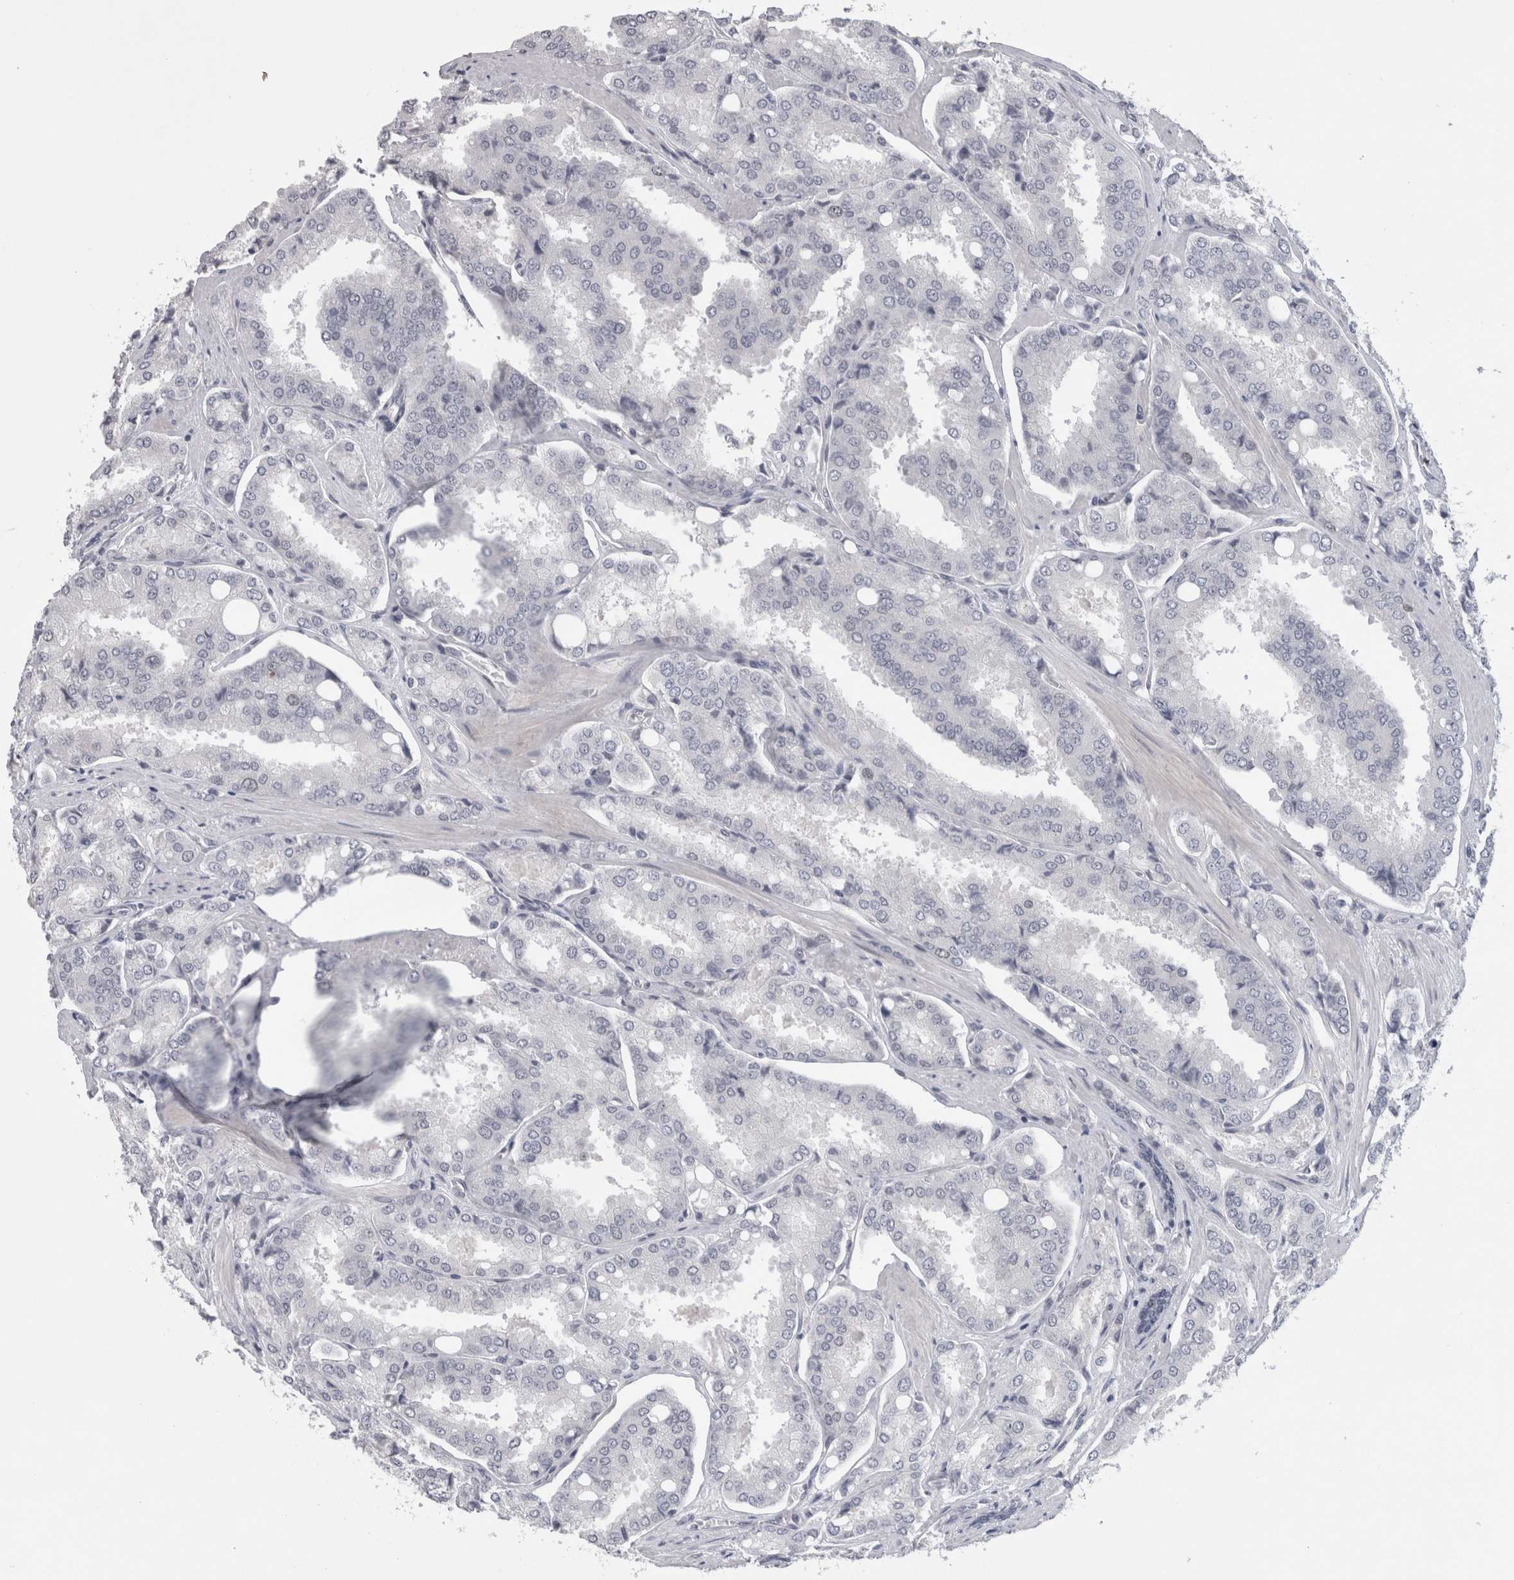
{"staining": {"intensity": "weak", "quantity": "<25%", "location": "nuclear"}, "tissue": "prostate cancer", "cell_type": "Tumor cells", "image_type": "cancer", "snomed": [{"axis": "morphology", "description": "Adenocarcinoma, High grade"}, {"axis": "topography", "description": "Prostate"}], "caption": "Immunohistochemistry (IHC) photomicrograph of neoplastic tissue: prostate cancer stained with DAB reveals no significant protein staining in tumor cells.", "gene": "KIF18B", "patient": {"sex": "male", "age": 50}}